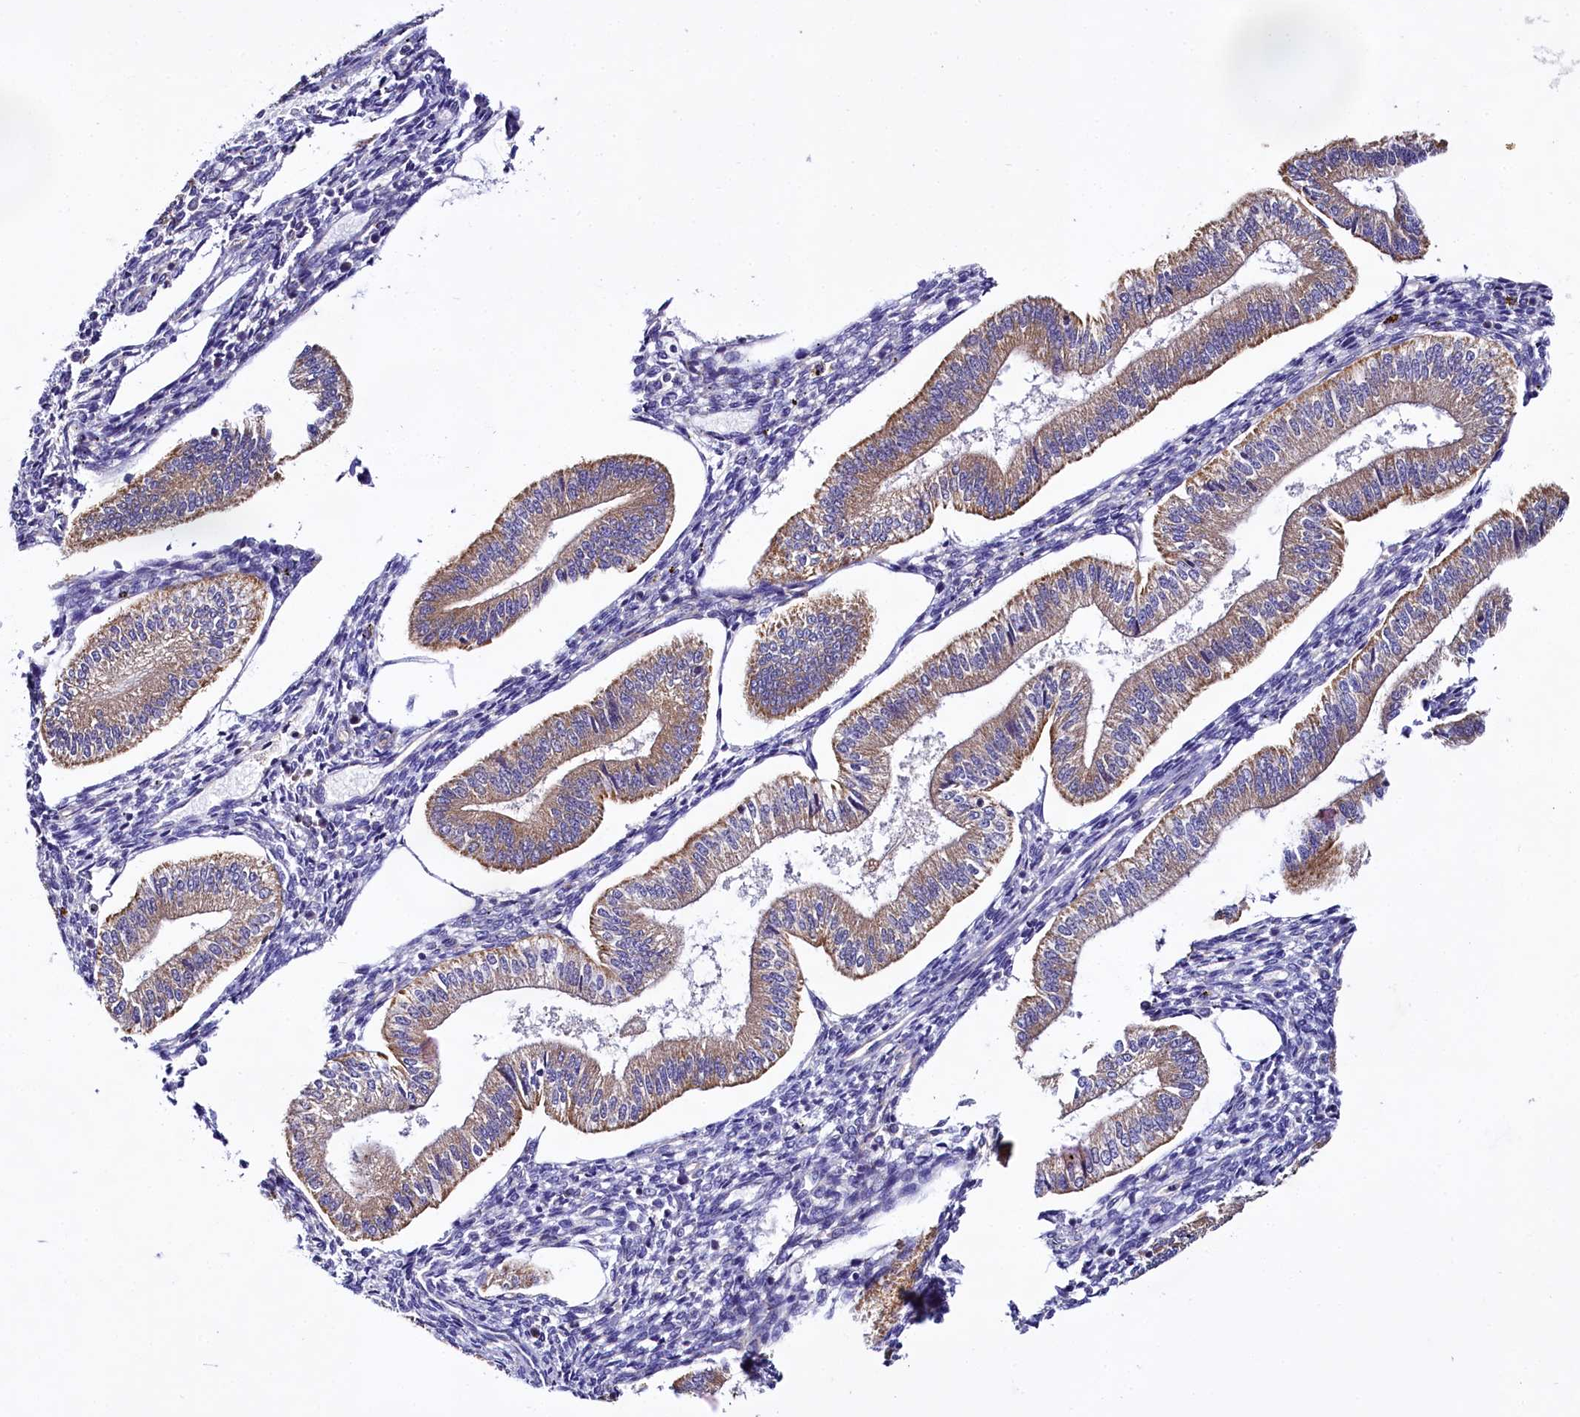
{"staining": {"intensity": "negative", "quantity": "none", "location": "none"}, "tissue": "endometrium", "cell_type": "Cells in endometrial stroma", "image_type": "normal", "snomed": [{"axis": "morphology", "description": "Normal tissue, NOS"}, {"axis": "topography", "description": "Endometrium"}], "caption": "This is a image of IHC staining of benign endometrium, which shows no staining in cells in endometrial stroma.", "gene": "CEP295", "patient": {"sex": "female", "age": 34}}